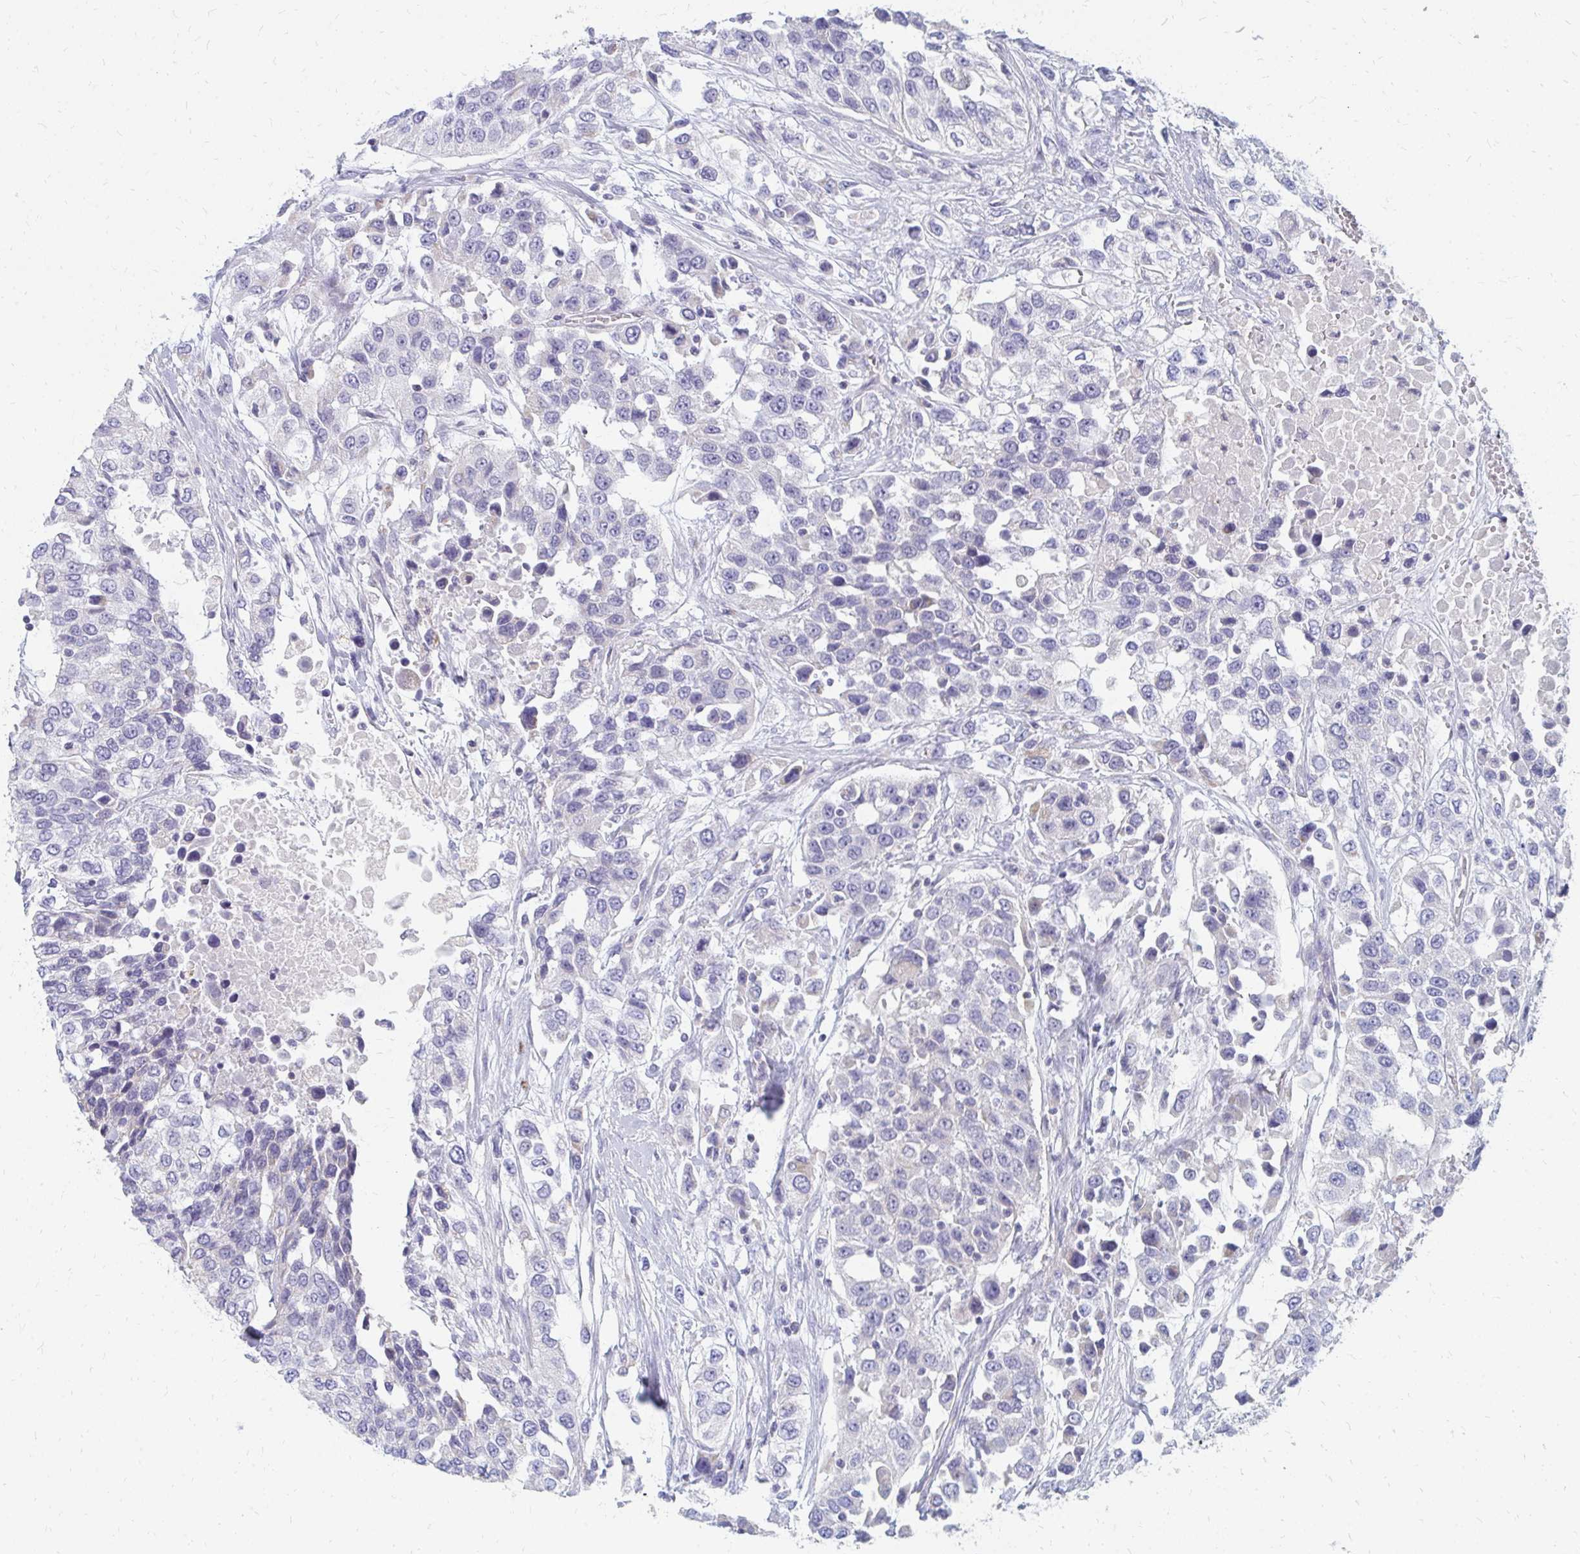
{"staining": {"intensity": "negative", "quantity": "none", "location": "none"}, "tissue": "urothelial cancer", "cell_type": "Tumor cells", "image_type": "cancer", "snomed": [{"axis": "morphology", "description": "Urothelial carcinoma, High grade"}, {"axis": "topography", "description": "Urinary bladder"}], "caption": "Tumor cells show no significant positivity in high-grade urothelial carcinoma.", "gene": "OR10V1", "patient": {"sex": "female", "age": 80}}